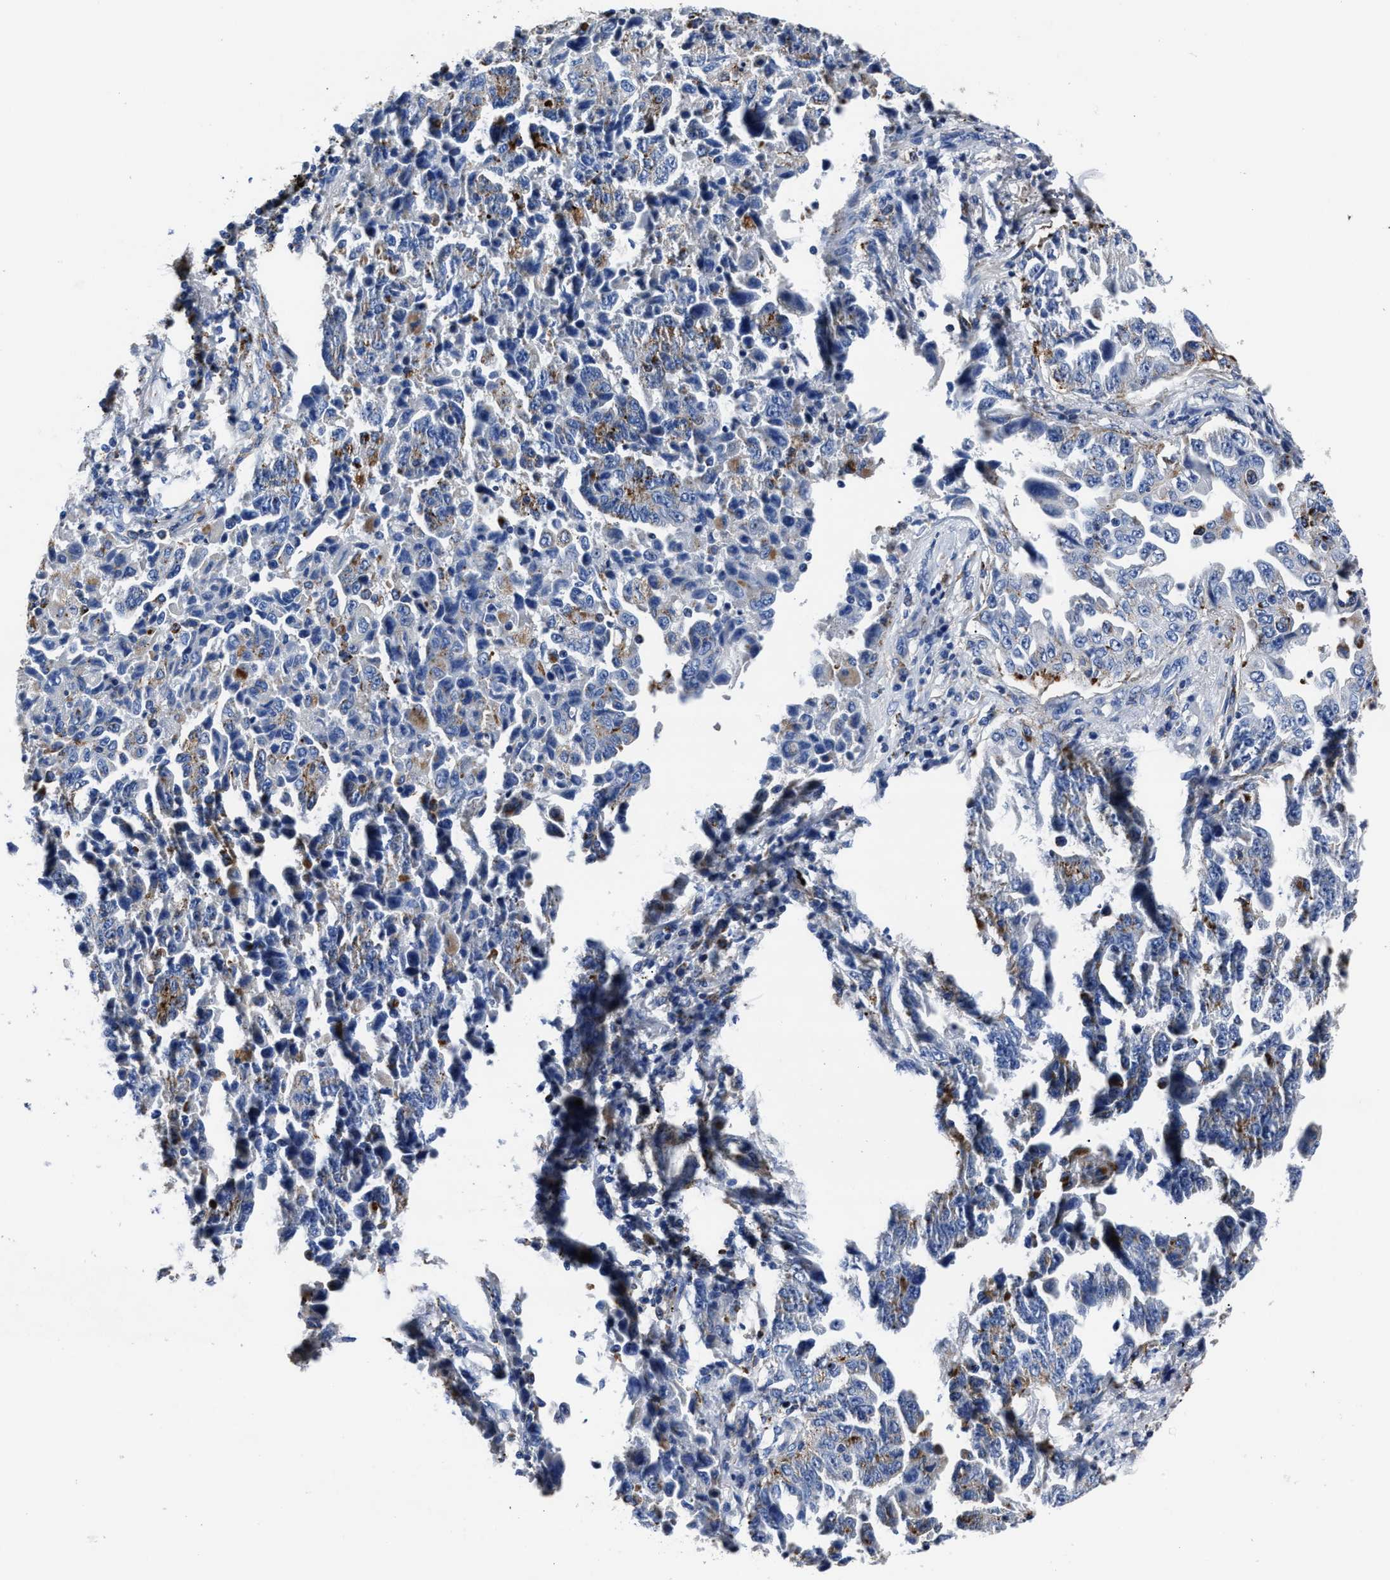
{"staining": {"intensity": "negative", "quantity": "none", "location": "none"}, "tissue": "lung cancer", "cell_type": "Tumor cells", "image_type": "cancer", "snomed": [{"axis": "morphology", "description": "Adenocarcinoma, NOS"}, {"axis": "topography", "description": "Lung"}], "caption": "DAB immunohistochemical staining of human lung cancer (adenocarcinoma) exhibits no significant positivity in tumor cells.", "gene": "LAMTOR4", "patient": {"sex": "female", "age": 51}}